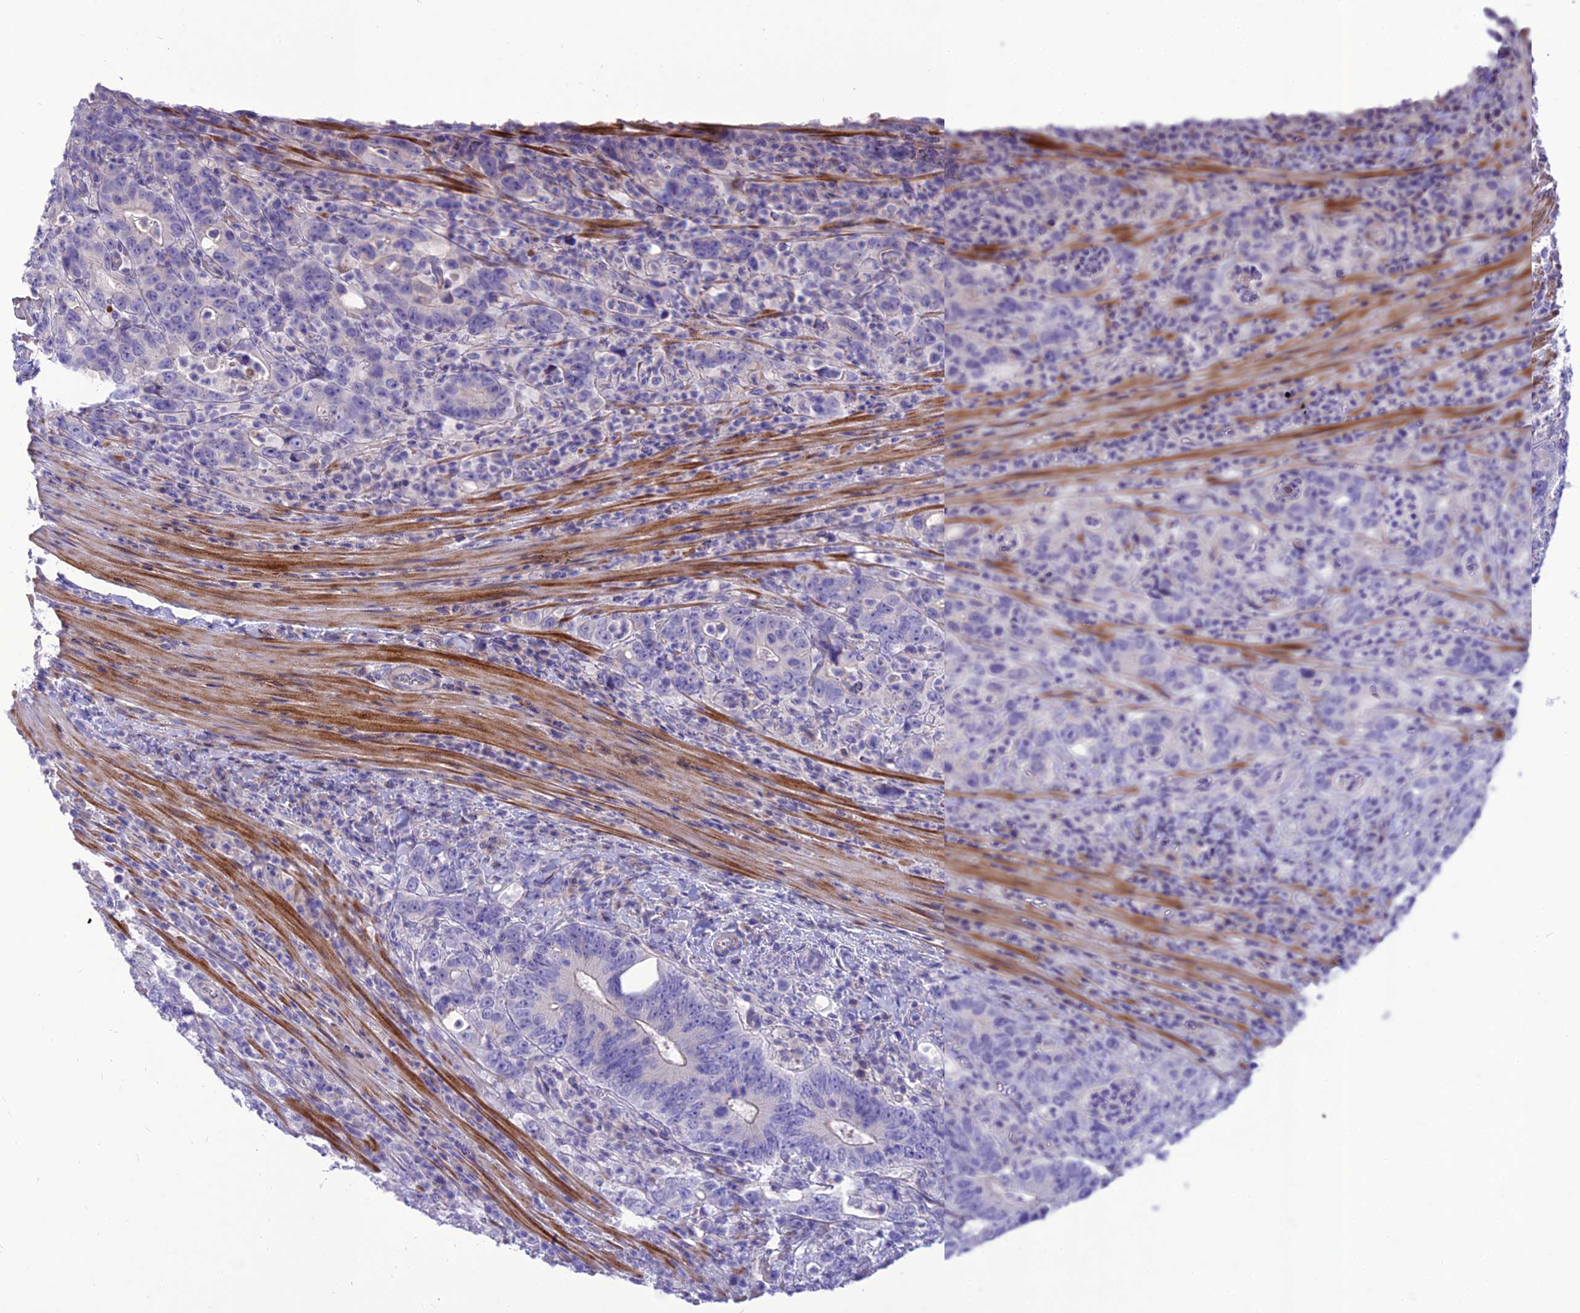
{"staining": {"intensity": "negative", "quantity": "none", "location": "none"}, "tissue": "colorectal cancer", "cell_type": "Tumor cells", "image_type": "cancer", "snomed": [{"axis": "morphology", "description": "Adenocarcinoma, NOS"}, {"axis": "topography", "description": "Colon"}], "caption": "Image shows no protein positivity in tumor cells of colorectal cancer (adenocarcinoma) tissue.", "gene": "TEKT3", "patient": {"sex": "female", "age": 75}}